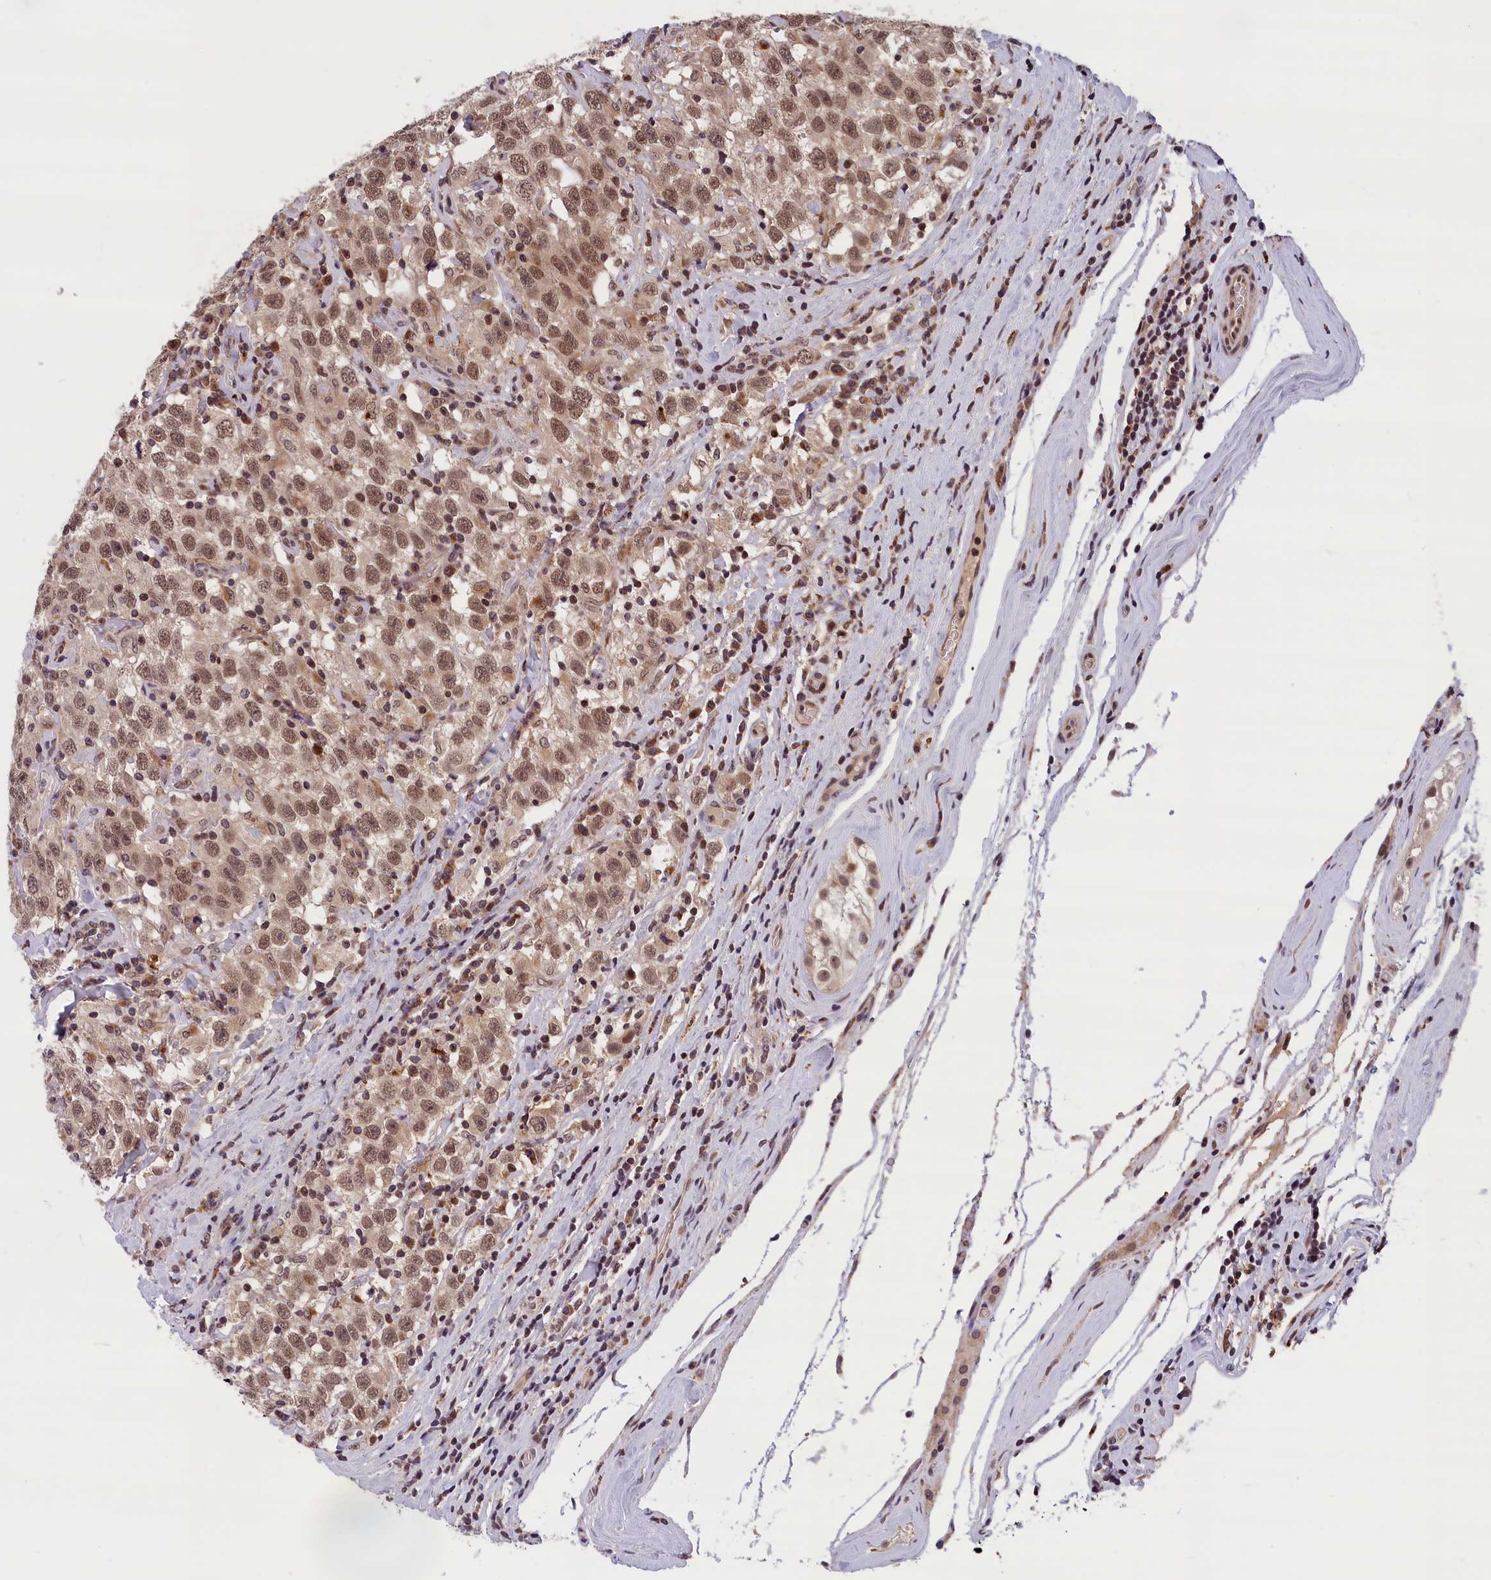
{"staining": {"intensity": "moderate", "quantity": ">75%", "location": "nuclear"}, "tissue": "testis cancer", "cell_type": "Tumor cells", "image_type": "cancer", "snomed": [{"axis": "morphology", "description": "Seminoma, NOS"}, {"axis": "topography", "description": "Testis"}], "caption": "Tumor cells reveal medium levels of moderate nuclear staining in approximately >75% of cells in seminoma (testis).", "gene": "KCNK6", "patient": {"sex": "male", "age": 41}}